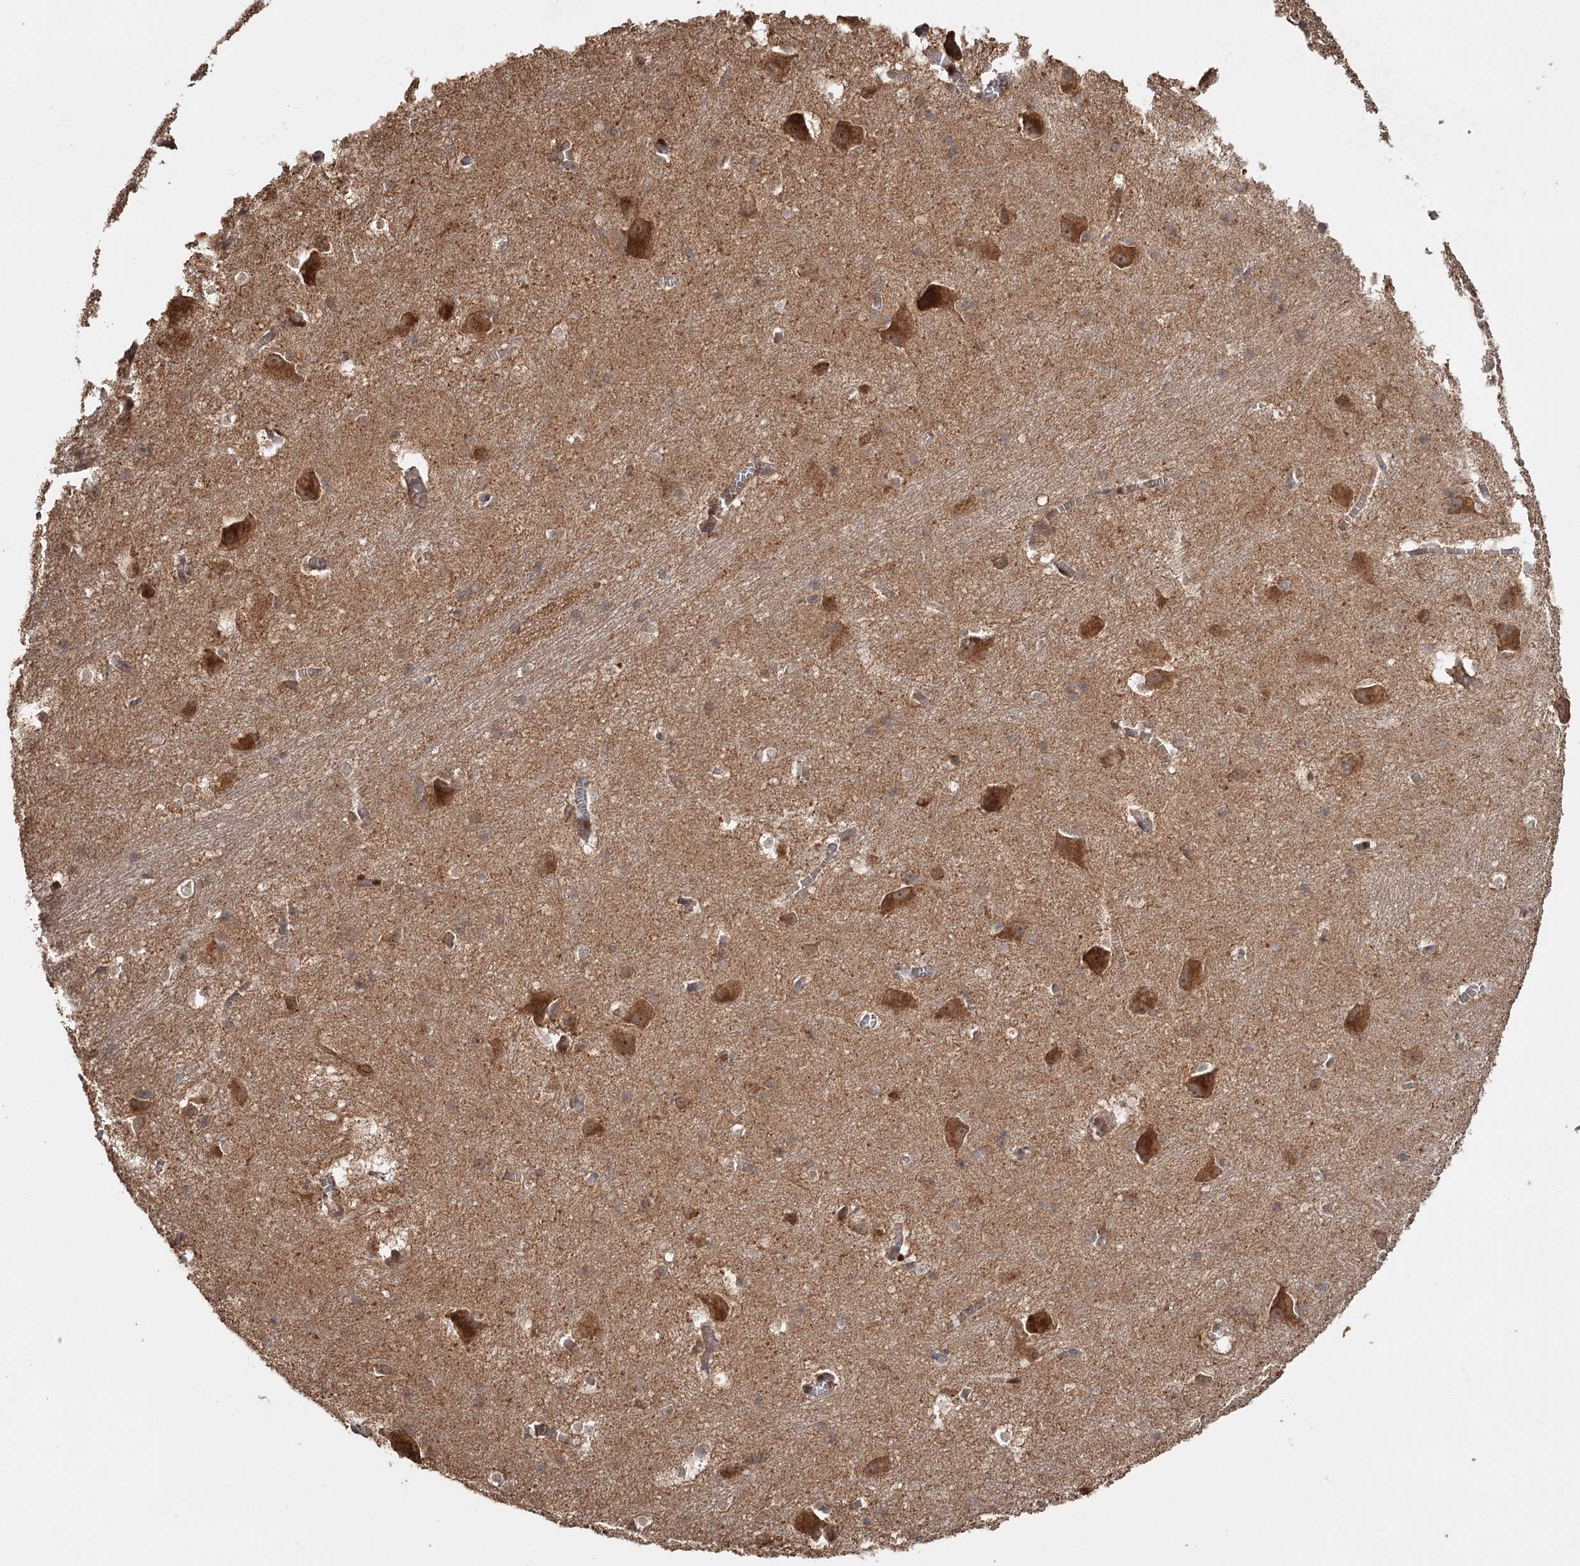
{"staining": {"intensity": "moderate", "quantity": "<25%", "location": "cytoplasmic/membranous"}, "tissue": "caudate", "cell_type": "Glial cells", "image_type": "normal", "snomed": [{"axis": "morphology", "description": "Normal tissue, NOS"}, {"axis": "topography", "description": "Lateral ventricle wall"}], "caption": "Glial cells demonstrate moderate cytoplasmic/membranous staining in approximately <25% of cells in benign caudate.", "gene": "FAXC", "patient": {"sex": "male", "age": 37}}